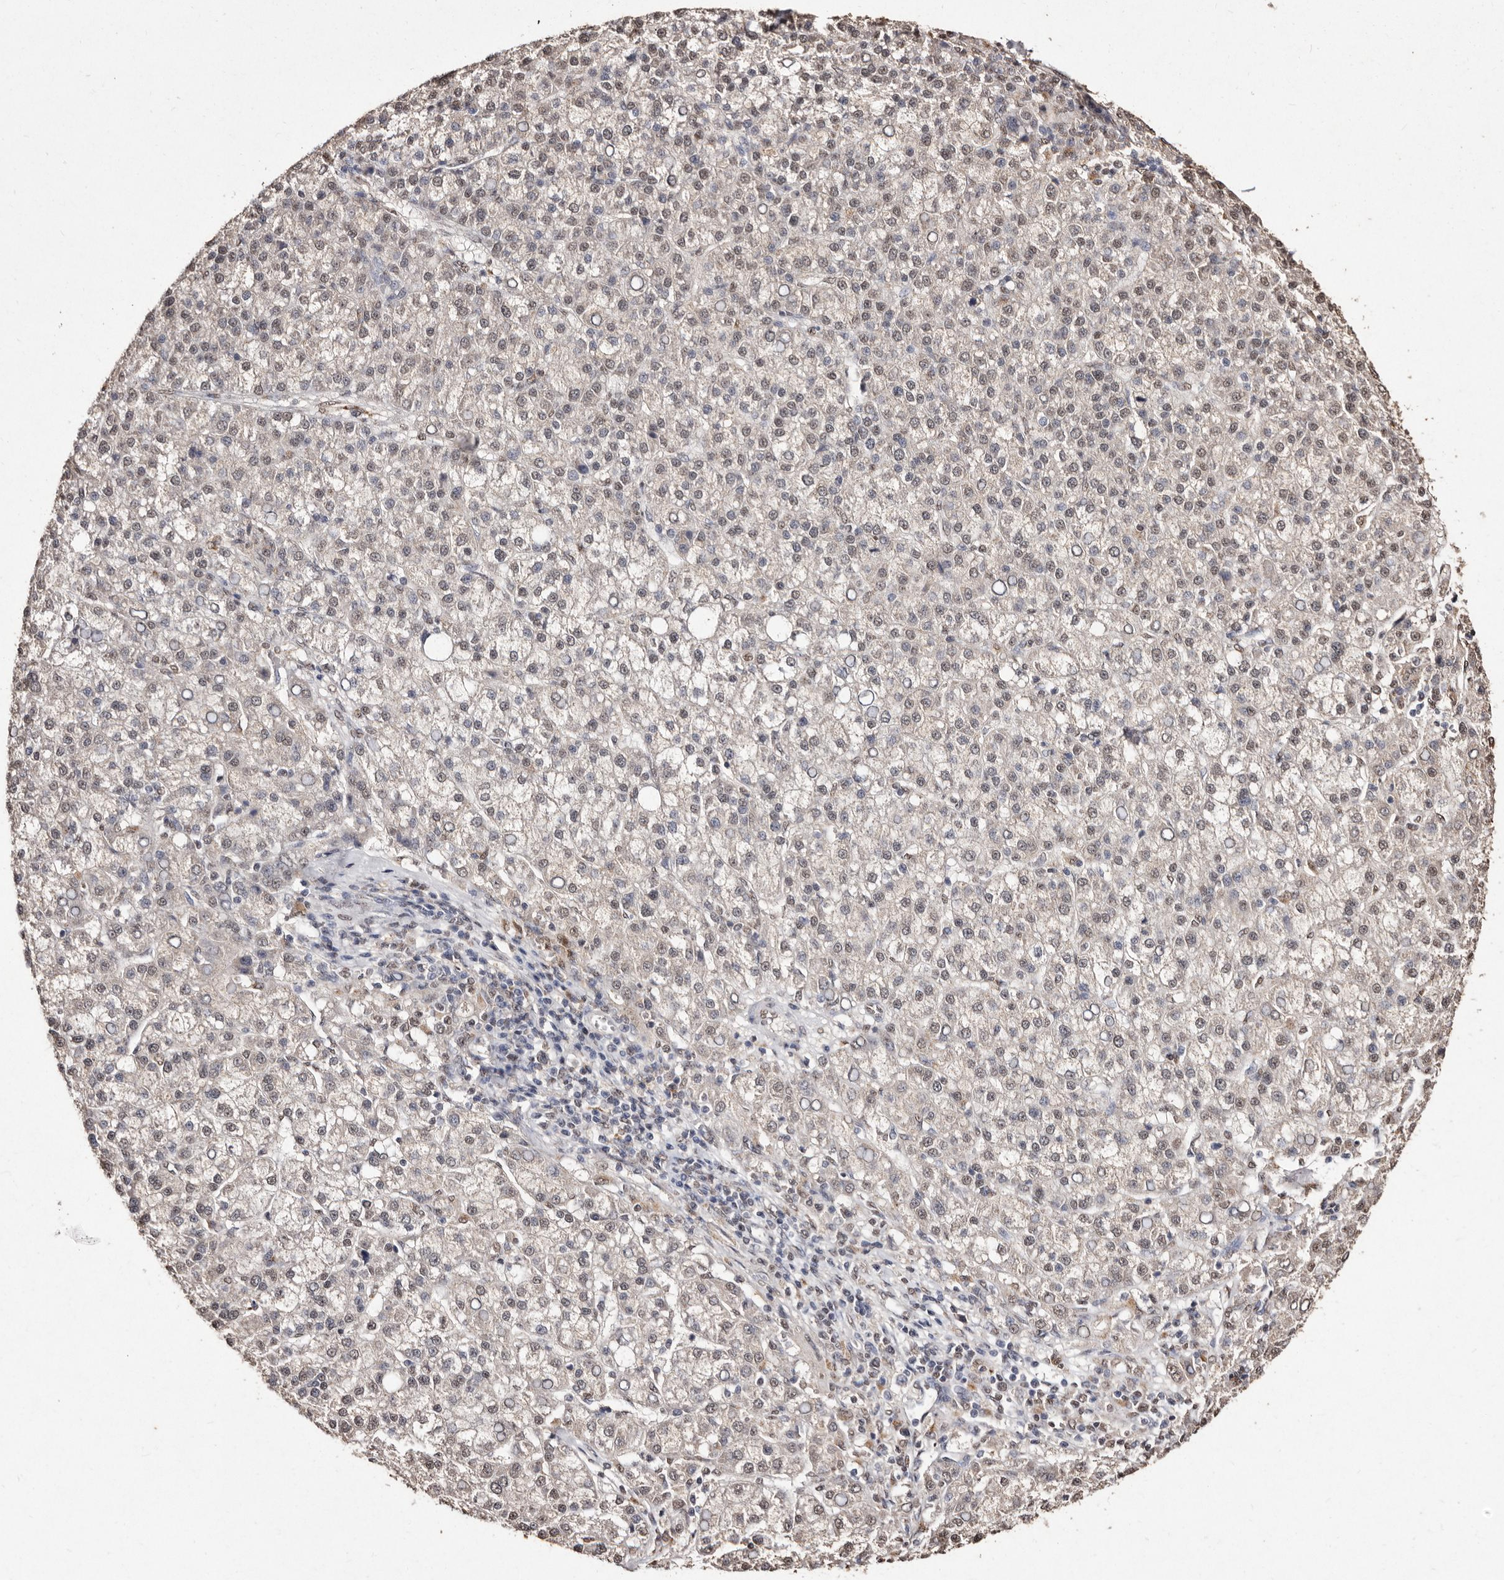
{"staining": {"intensity": "weak", "quantity": ">75%", "location": "nuclear"}, "tissue": "liver cancer", "cell_type": "Tumor cells", "image_type": "cancer", "snomed": [{"axis": "morphology", "description": "Carcinoma, Hepatocellular, NOS"}, {"axis": "topography", "description": "Liver"}], "caption": "Immunohistochemistry (IHC) photomicrograph of neoplastic tissue: liver hepatocellular carcinoma stained using immunohistochemistry (IHC) shows low levels of weak protein expression localized specifically in the nuclear of tumor cells, appearing as a nuclear brown color.", "gene": "ERBB4", "patient": {"sex": "female", "age": 58}}